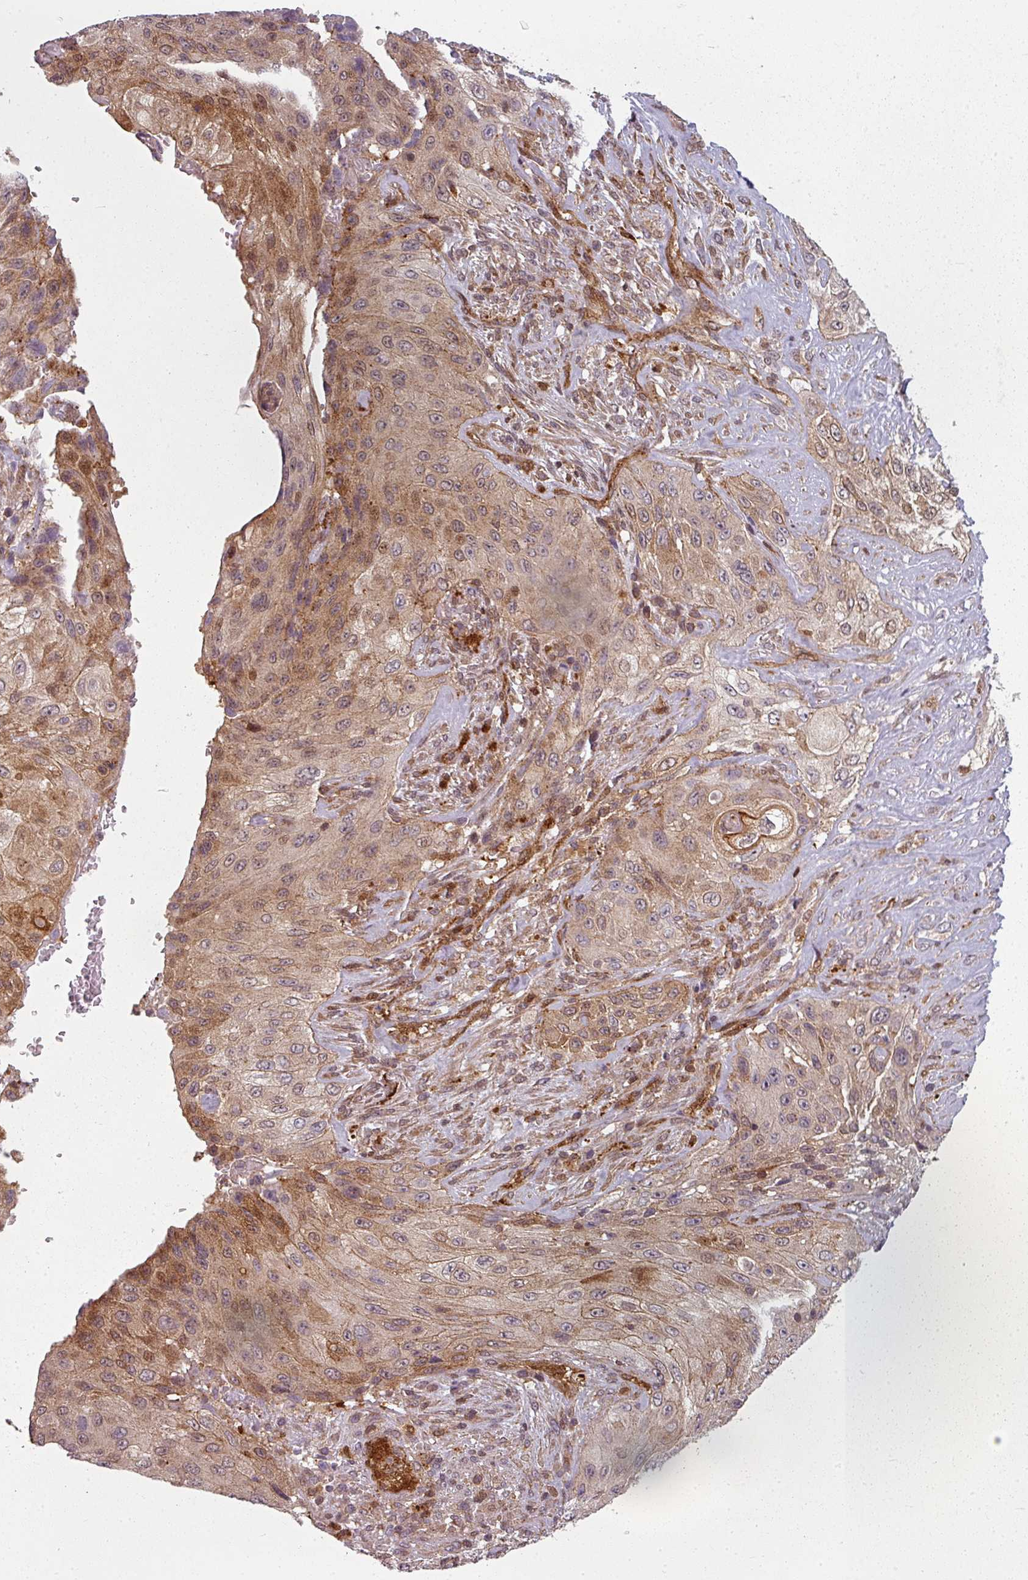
{"staining": {"intensity": "moderate", "quantity": "<25%", "location": "cytoplasmic/membranous"}, "tissue": "cervical cancer", "cell_type": "Tumor cells", "image_type": "cancer", "snomed": [{"axis": "morphology", "description": "Squamous cell carcinoma, NOS"}, {"axis": "topography", "description": "Cervix"}], "caption": "IHC (DAB) staining of human cervical squamous cell carcinoma reveals moderate cytoplasmic/membranous protein expression in about <25% of tumor cells.", "gene": "CLIC1", "patient": {"sex": "female", "age": 42}}